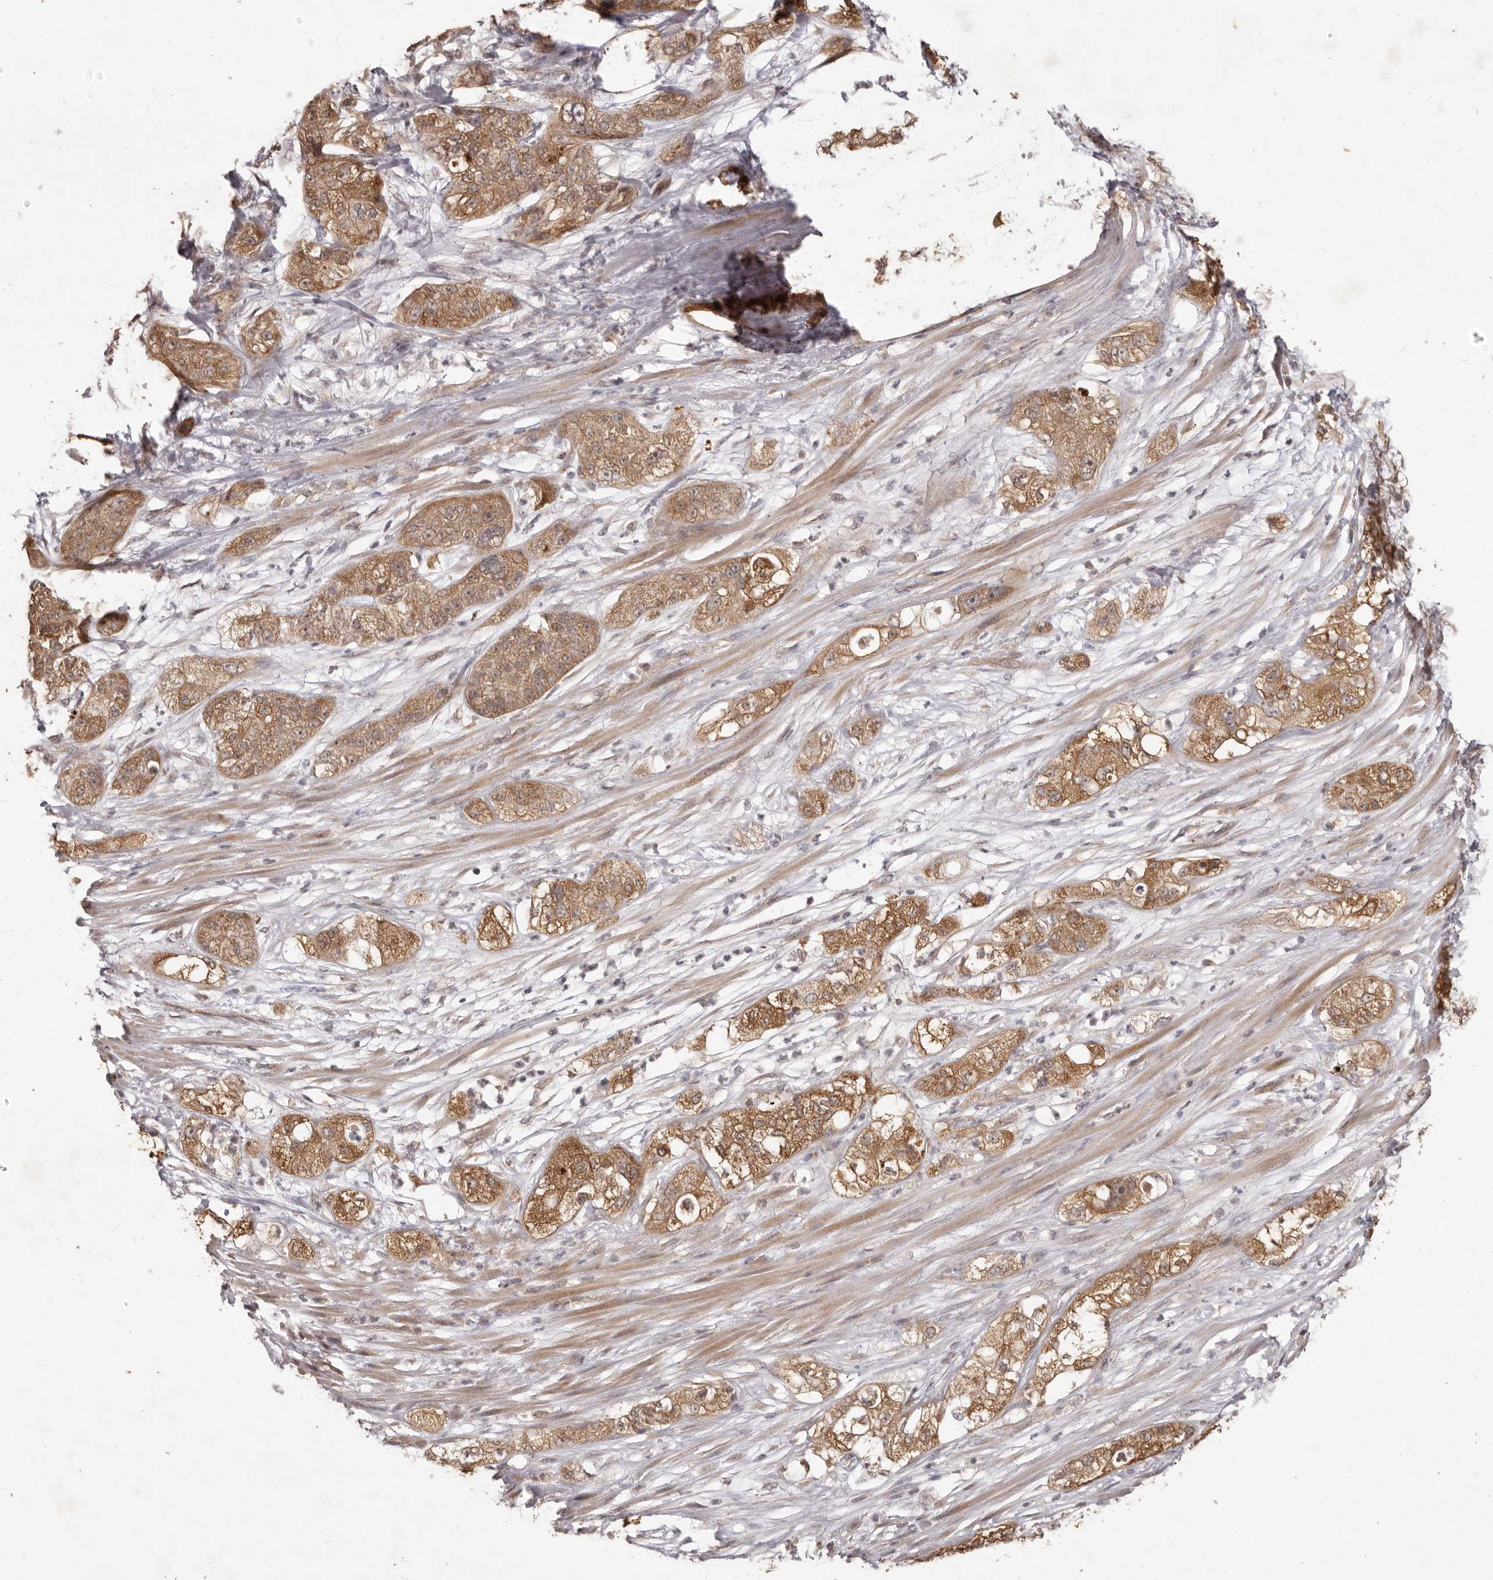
{"staining": {"intensity": "moderate", "quantity": ">75%", "location": "cytoplasmic/membranous"}, "tissue": "pancreatic cancer", "cell_type": "Tumor cells", "image_type": "cancer", "snomed": [{"axis": "morphology", "description": "Adenocarcinoma, NOS"}, {"axis": "topography", "description": "Pancreas"}], "caption": "A brown stain highlights moderate cytoplasmic/membranous positivity of a protein in human pancreatic cancer tumor cells.", "gene": "MTO1", "patient": {"sex": "female", "age": 78}}